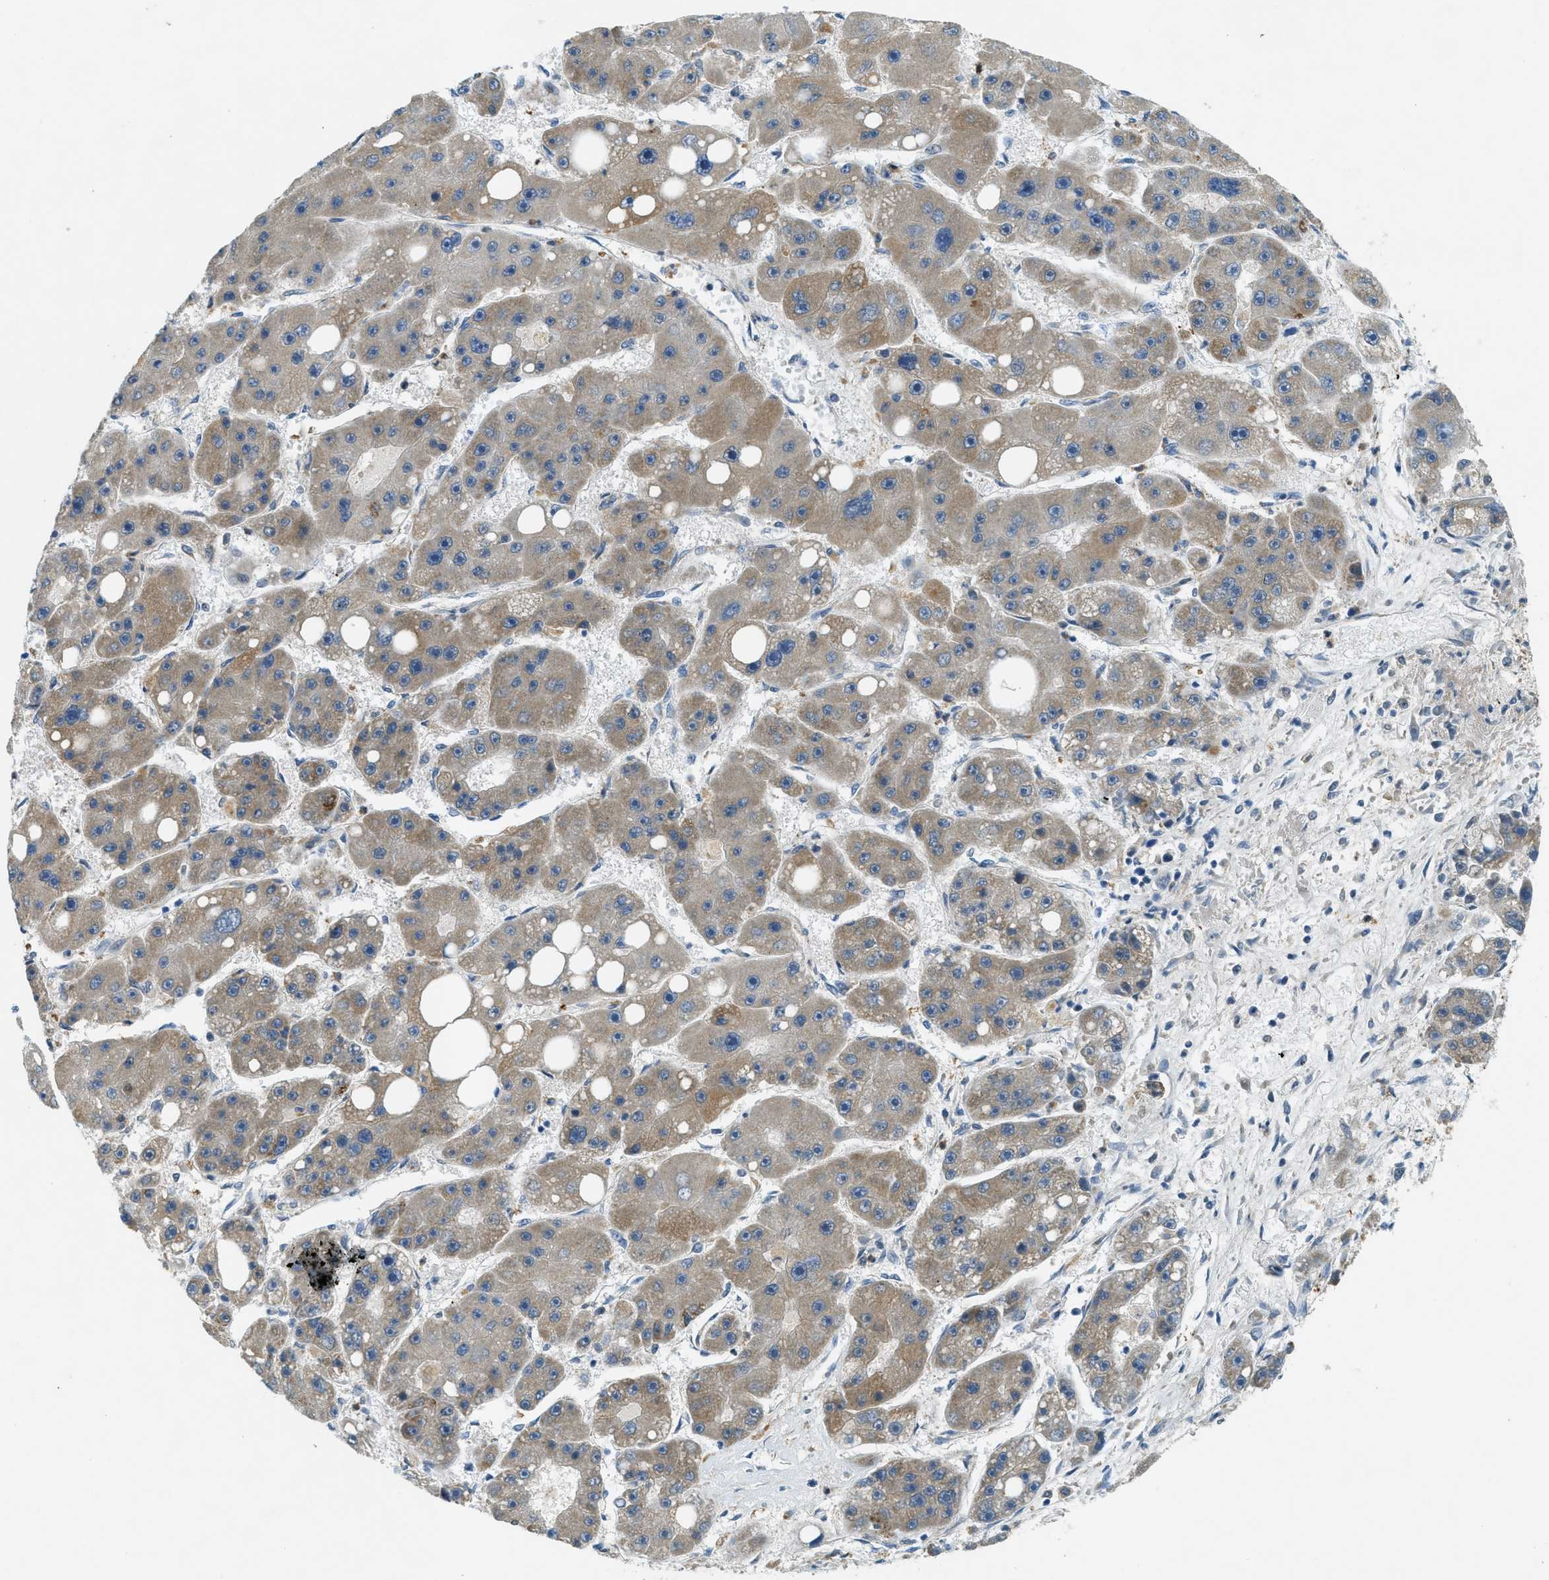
{"staining": {"intensity": "moderate", "quantity": "25%-75%", "location": "cytoplasmic/membranous"}, "tissue": "liver cancer", "cell_type": "Tumor cells", "image_type": "cancer", "snomed": [{"axis": "morphology", "description": "Carcinoma, Hepatocellular, NOS"}, {"axis": "topography", "description": "Liver"}], "caption": "Tumor cells exhibit medium levels of moderate cytoplasmic/membranous staining in about 25%-75% of cells in human hepatocellular carcinoma (liver). (Brightfield microscopy of DAB IHC at high magnification).", "gene": "SNX14", "patient": {"sex": "female", "age": 61}}